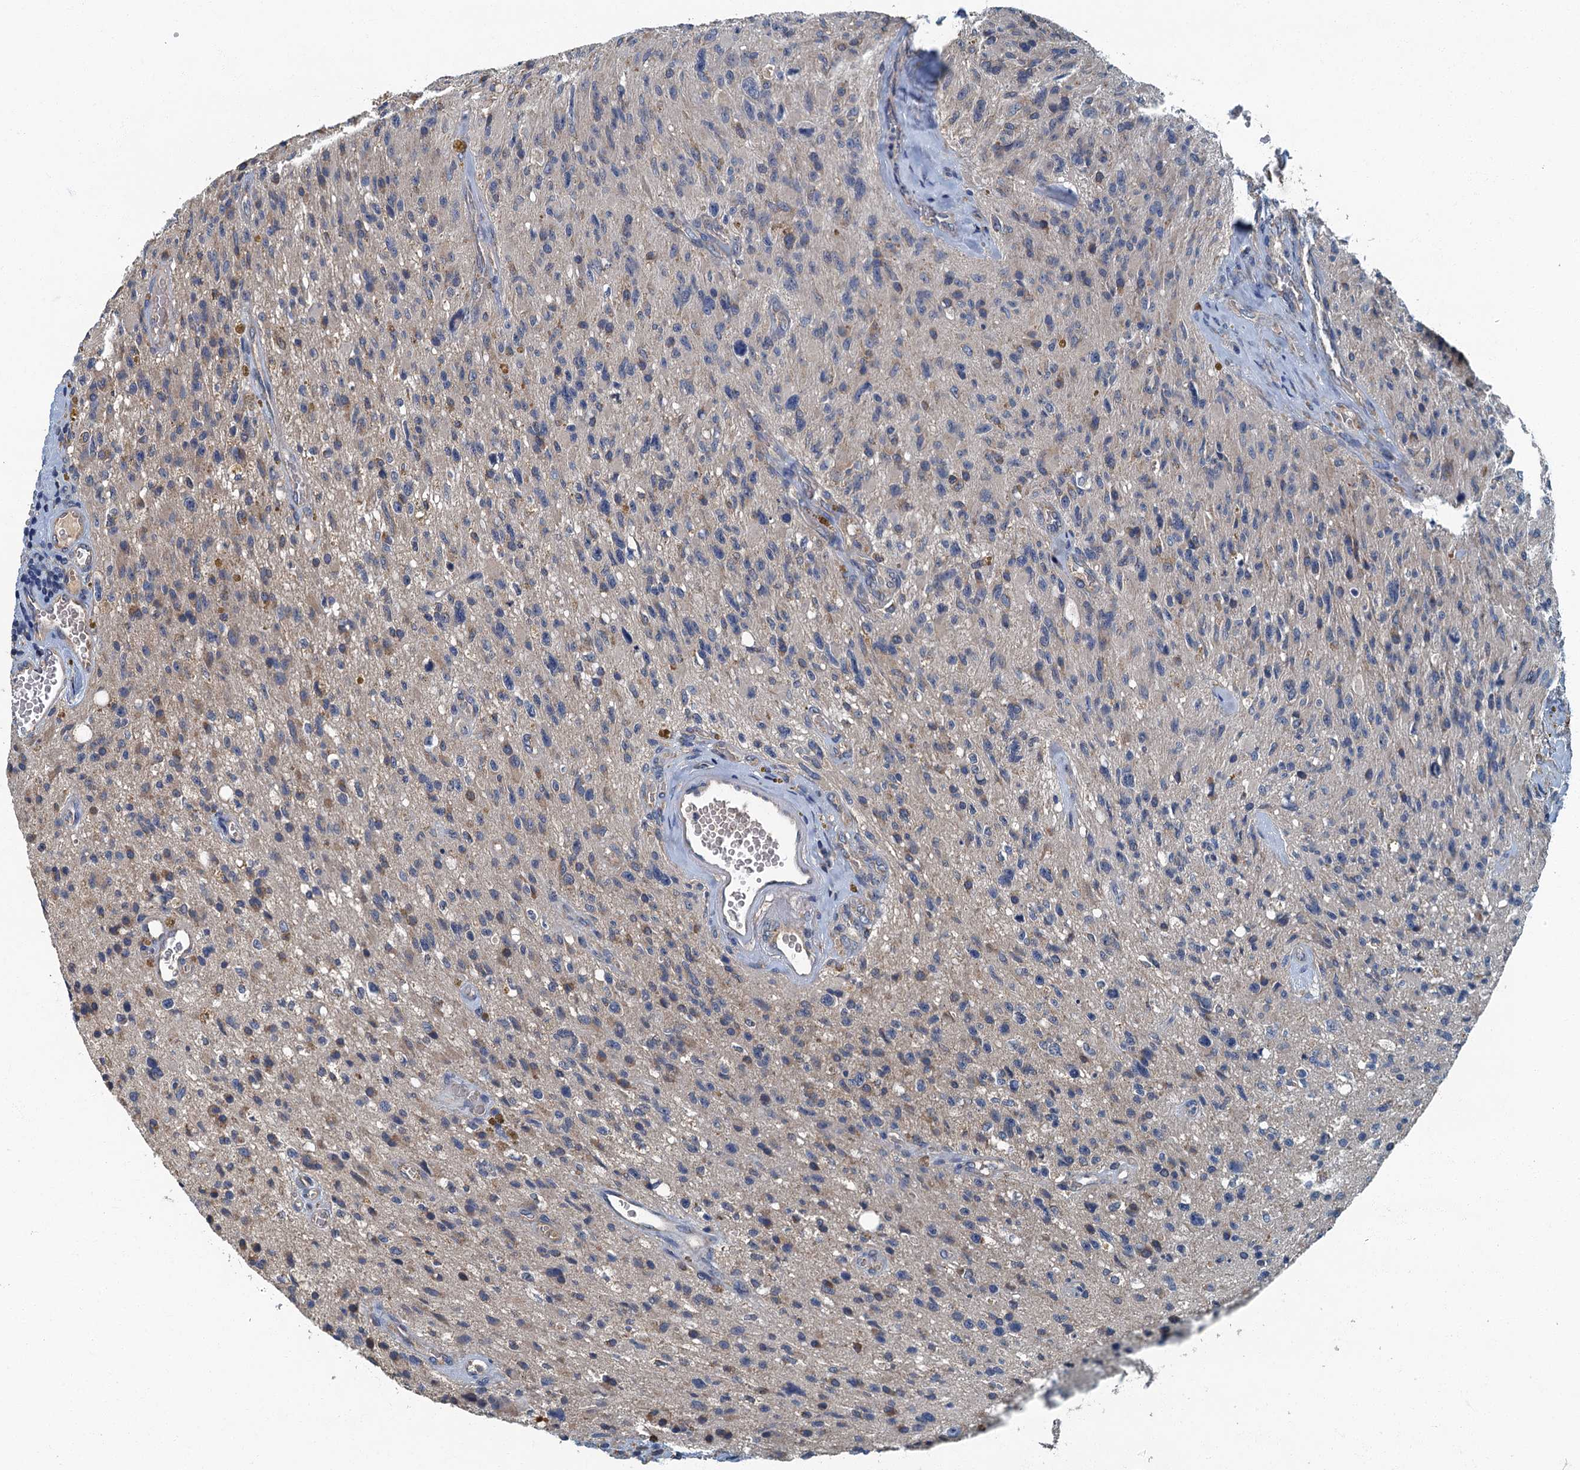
{"staining": {"intensity": "weak", "quantity": "<25%", "location": "cytoplasmic/membranous"}, "tissue": "glioma", "cell_type": "Tumor cells", "image_type": "cancer", "snomed": [{"axis": "morphology", "description": "Glioma, malignant, High grade"}, {"axis": "topography", "description": "Brain"}], "caption": "A micrograph of human glioma is negative for staining in tumor cells.", "gene": "DDX49", "patient": {"sex": "male", "age": 69}}